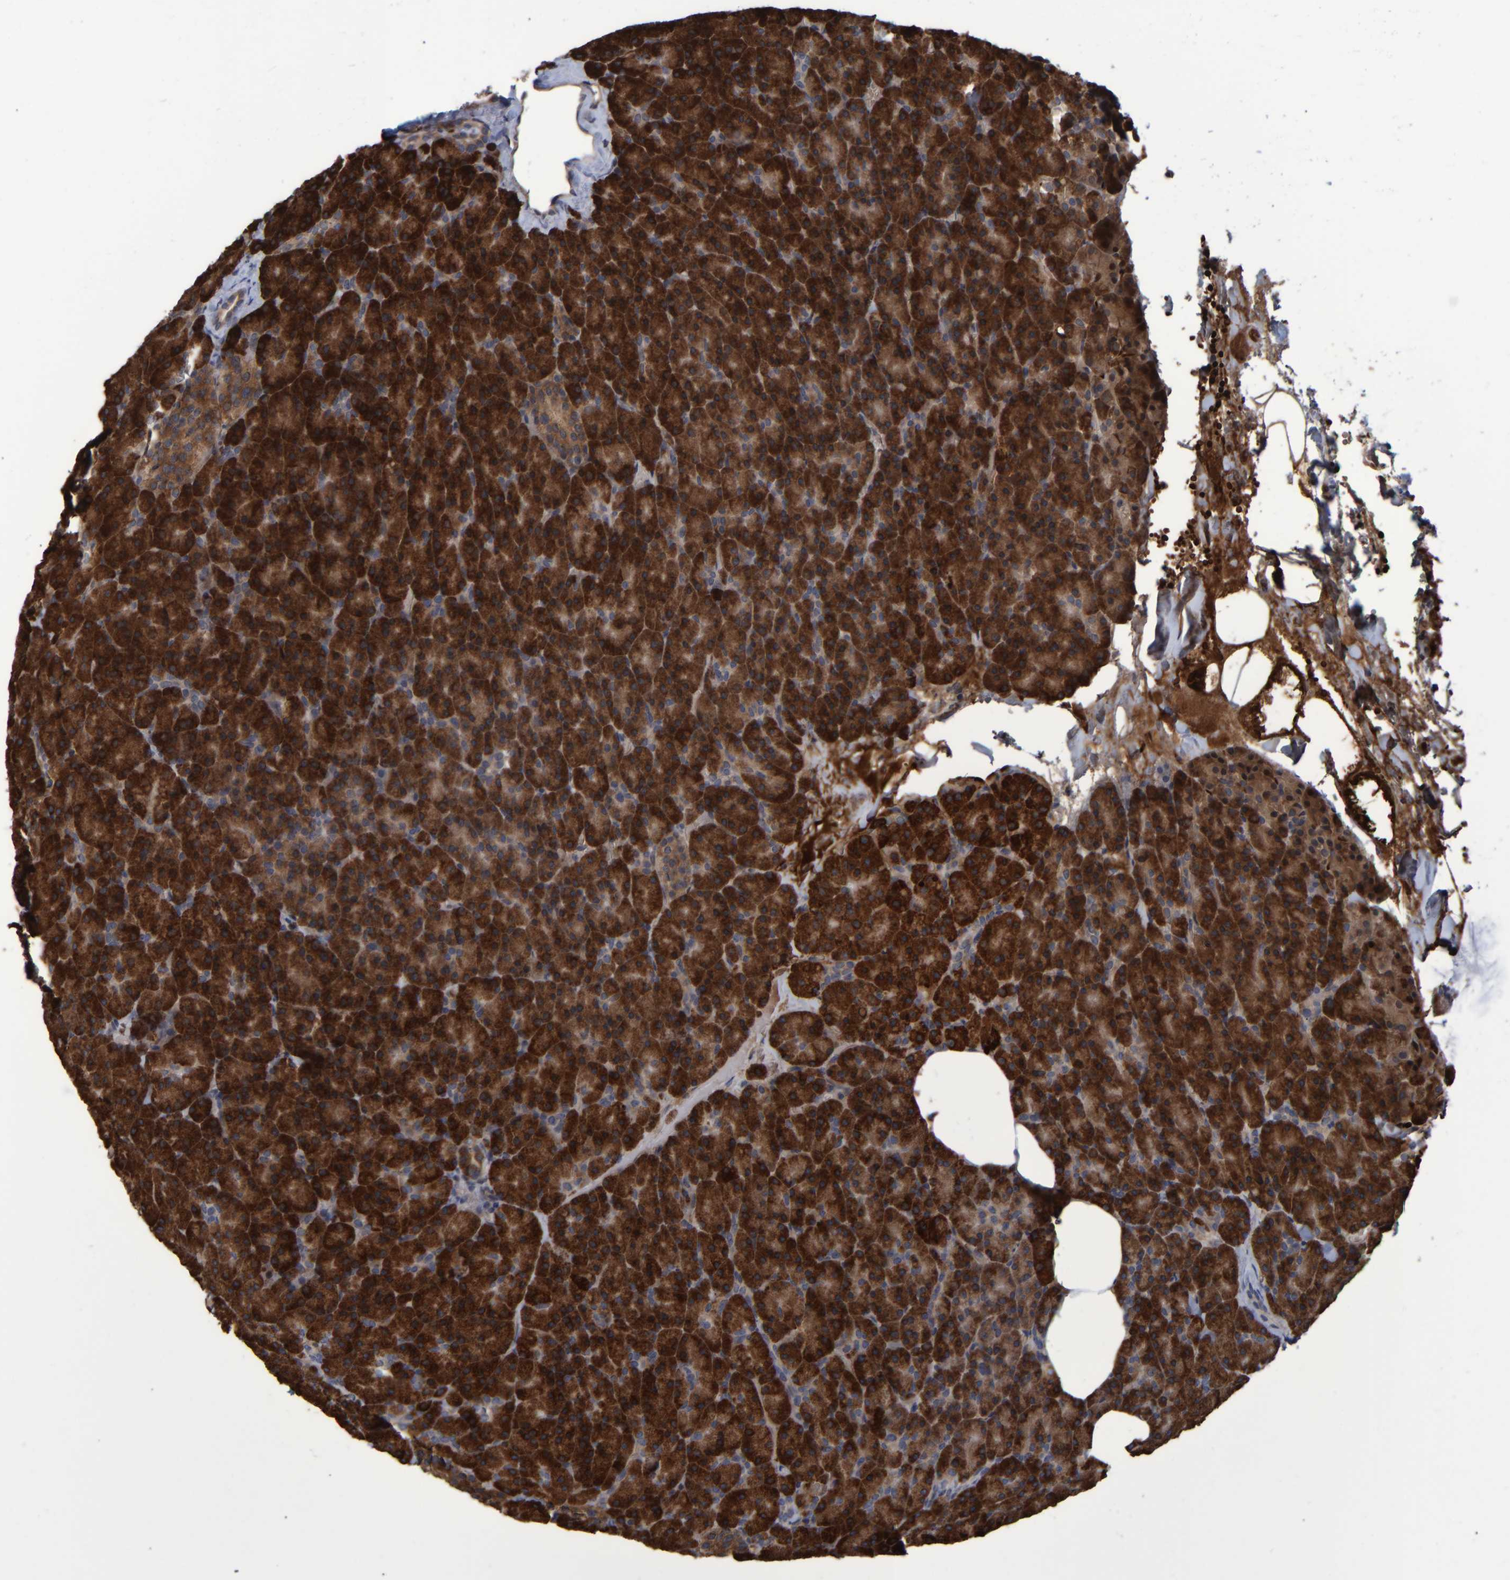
{"staining": {"intensity": "strong", "quantity": ">75%", "location": "cytoplasmic/membranous"}, "tissue": "pancreas", "cell_type": "Exocrine glandular cells", "image_type": "normal", "snomed": [{"axis": "morphology", "description": "Normal tissue, NOS"}, {"axis": "morphology", "description": "Carcinoid, malignant, NOS"}, {"axis": "topography", "description": "Pancreas"}], "caption": "Protein staining displays strong cytoplasmic/membranous expression in approximately >75% of exocrine glandular cells in normal pancreas.", "gene": "SPAG5", "patient": {"sex": "female", "age": 35}}